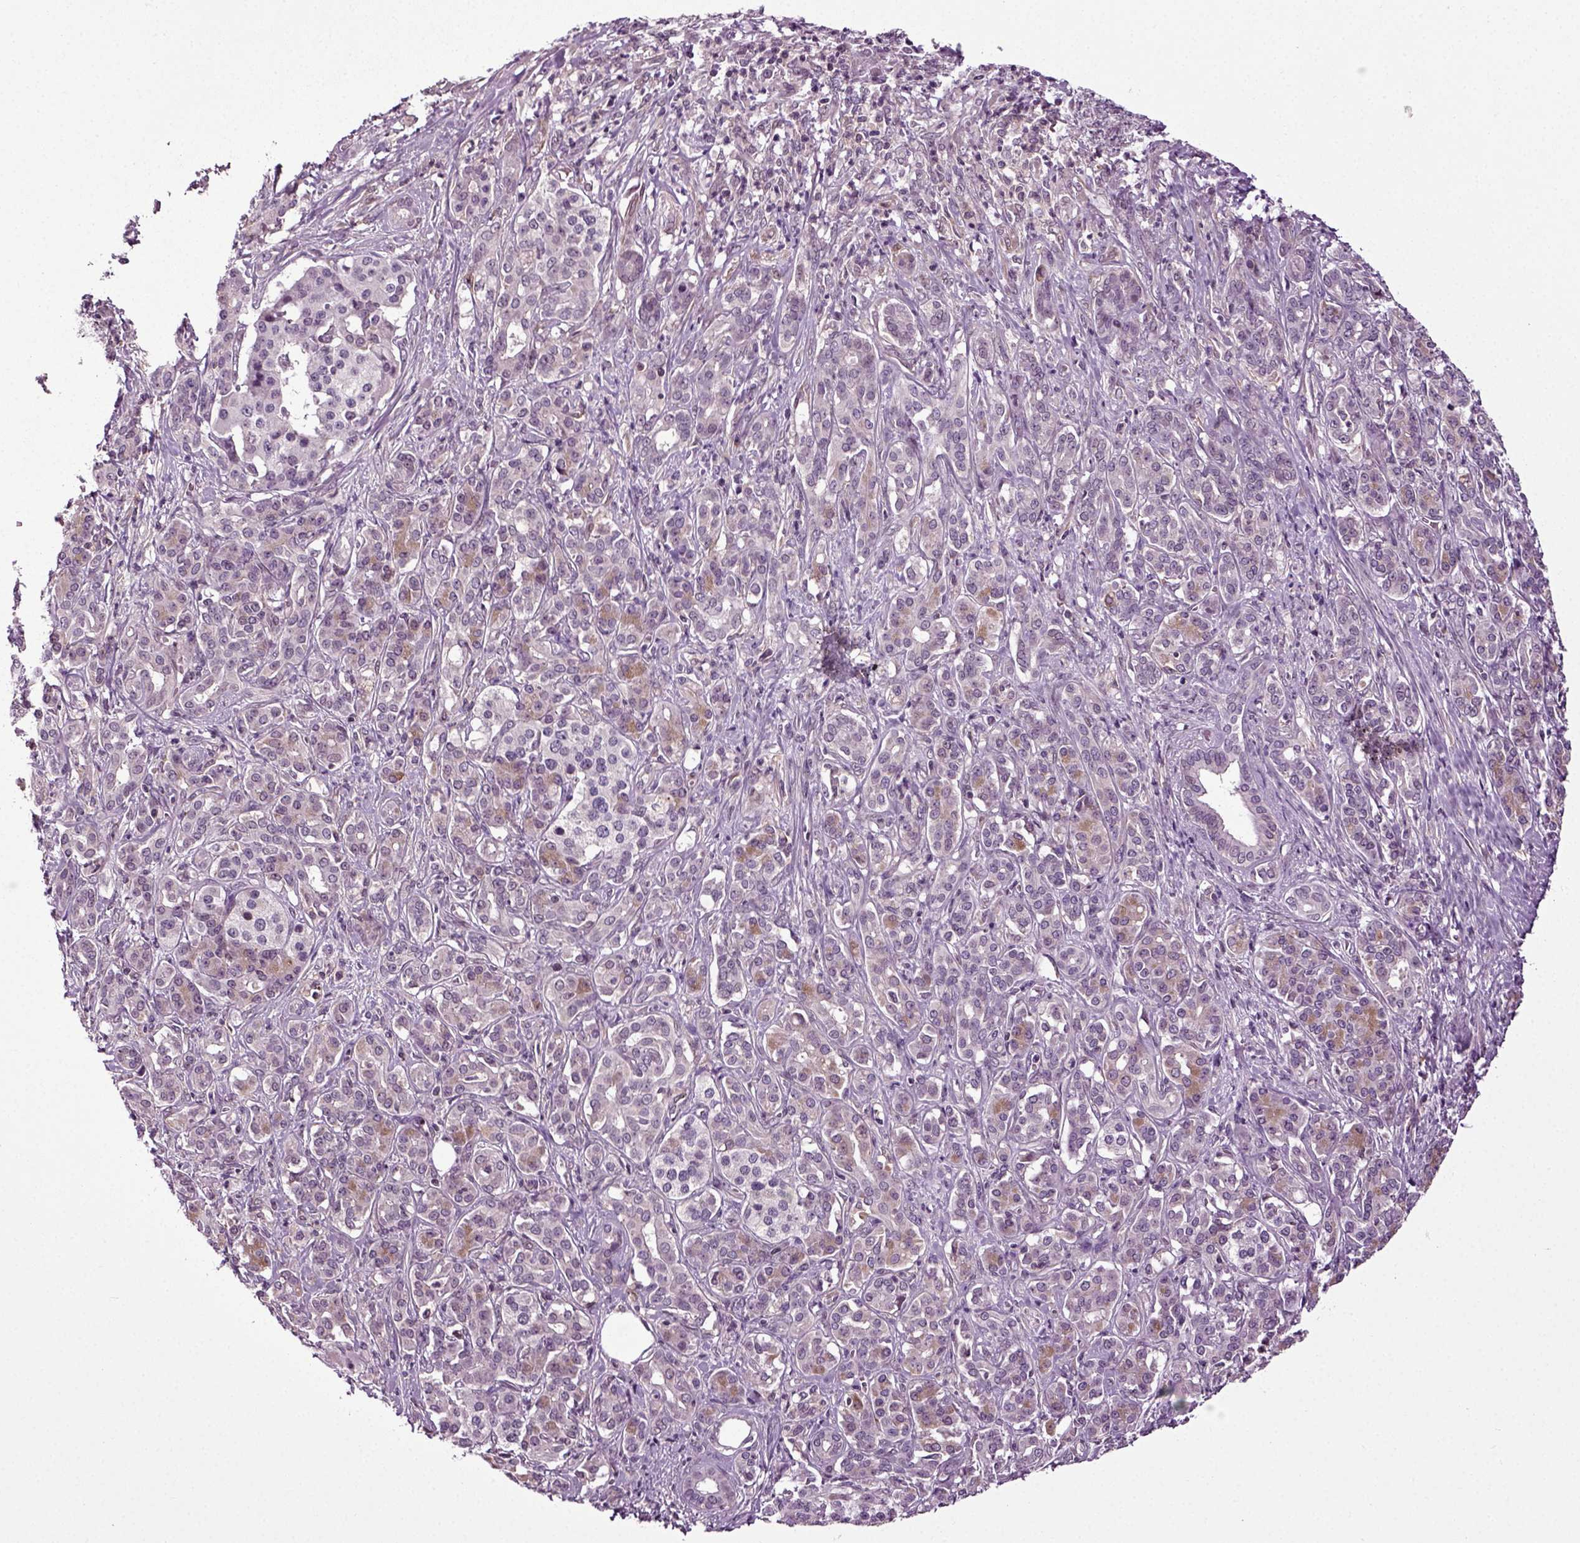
{"staining": {"intensity": "moderate", "quantity": "<25%", "location": "cytoplasmic/membranous"}, "tissue": "pancreatic cancer", "cell_type": "Tumor cells", "image_type": "cancer", "snomed": [{"axis": "morphology", "description": "Normal tissue, NOS"}, {"axis": "morphology", "description": "Inflammation, NOS"}, {"axis": "morphology", "description": "Adenocarcinoma, NOS"}, {"axis": "topography", "description": "Pancreas"}], "caption": "Immunohistochemistry (IHC) (DAB (3,3'-diaminobenzidine)) staining of human pancreatic cancer (adenocarcinoma) displays moderate cytoplasmic/membranous protein staining in approximately <25% of tumor cells. (DAB (3,3'-diaminobenzidine) IHC, brown staining for protein, blue staining for nuclei).", "gene": "KNSTRN", "patient": {"sex": "male", "age": 57}}